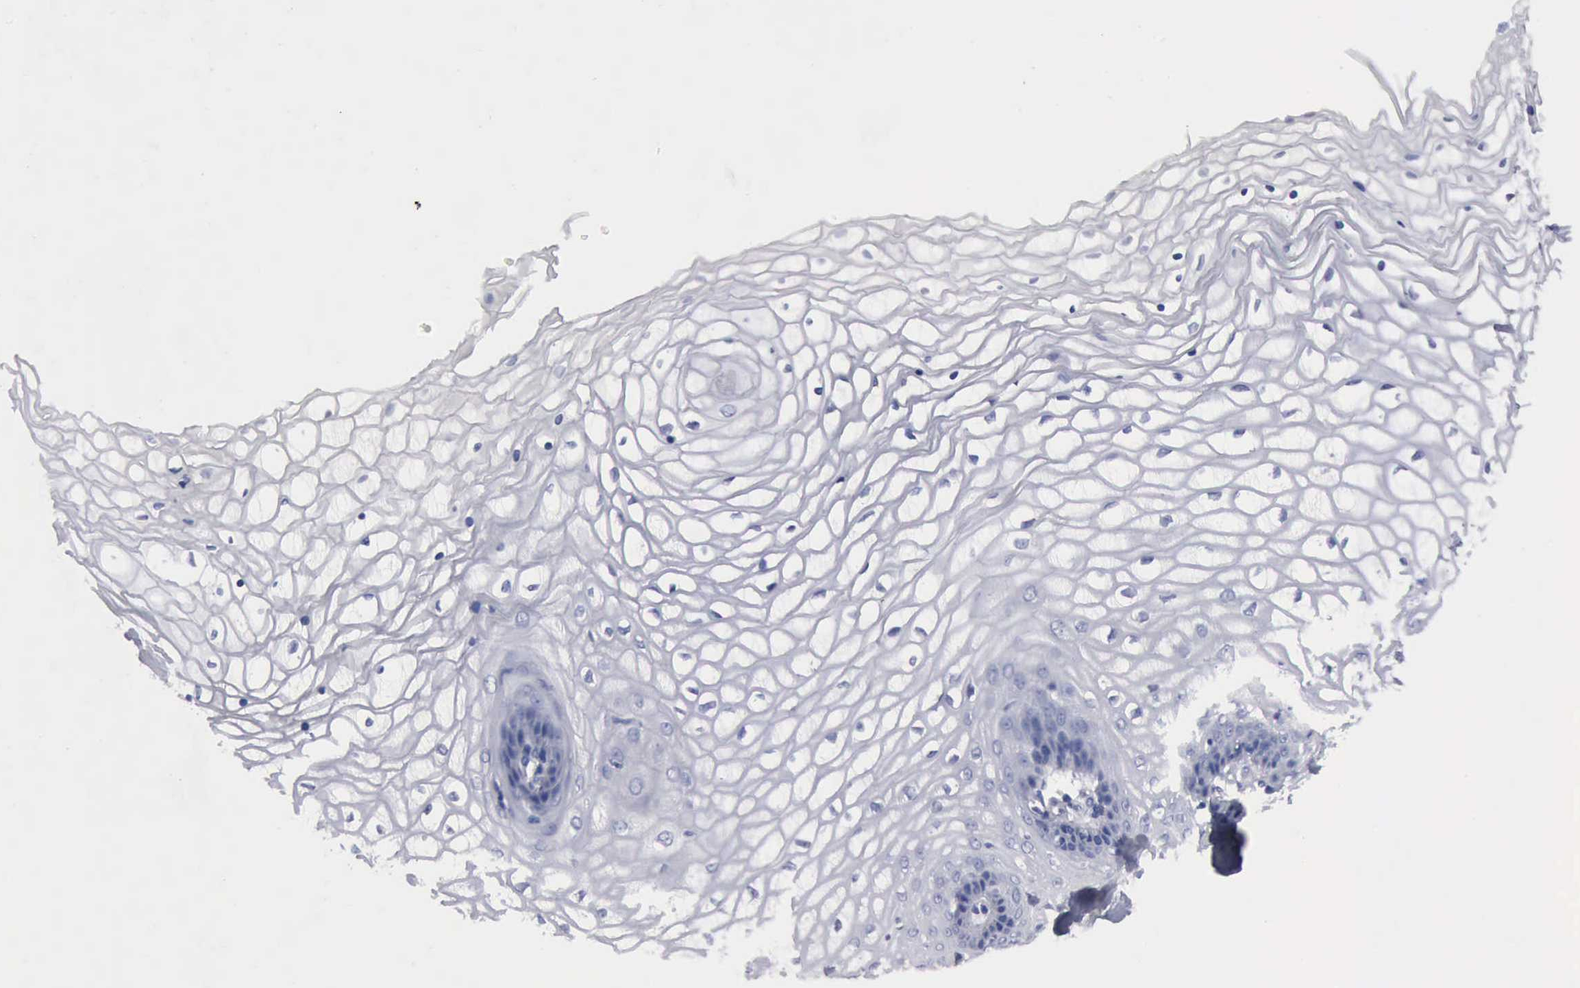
{"staining": {"intensity": "negative", "quantity": "none", "location": "none"}, "tissue": "vagina", "cell_type": "Squamous epithelial cells", "image_type": "normal", "snomed": [{"axis": "morphology", "description": "Normal tissue, NOS"}, {"axis": "topography", "description": "Vagina"}], "caption": "Immunohistochemical staining of normal human vagina exhibits no significant expression in squamous epithelial cells. The staining is performed using DAB (3,3'-diaminobenzidine) brown chromogen with nuclei counter-stained in using hematoxylin.", "gene": "CYP19A1", "patient": {"sex": "female", "age": 34}}